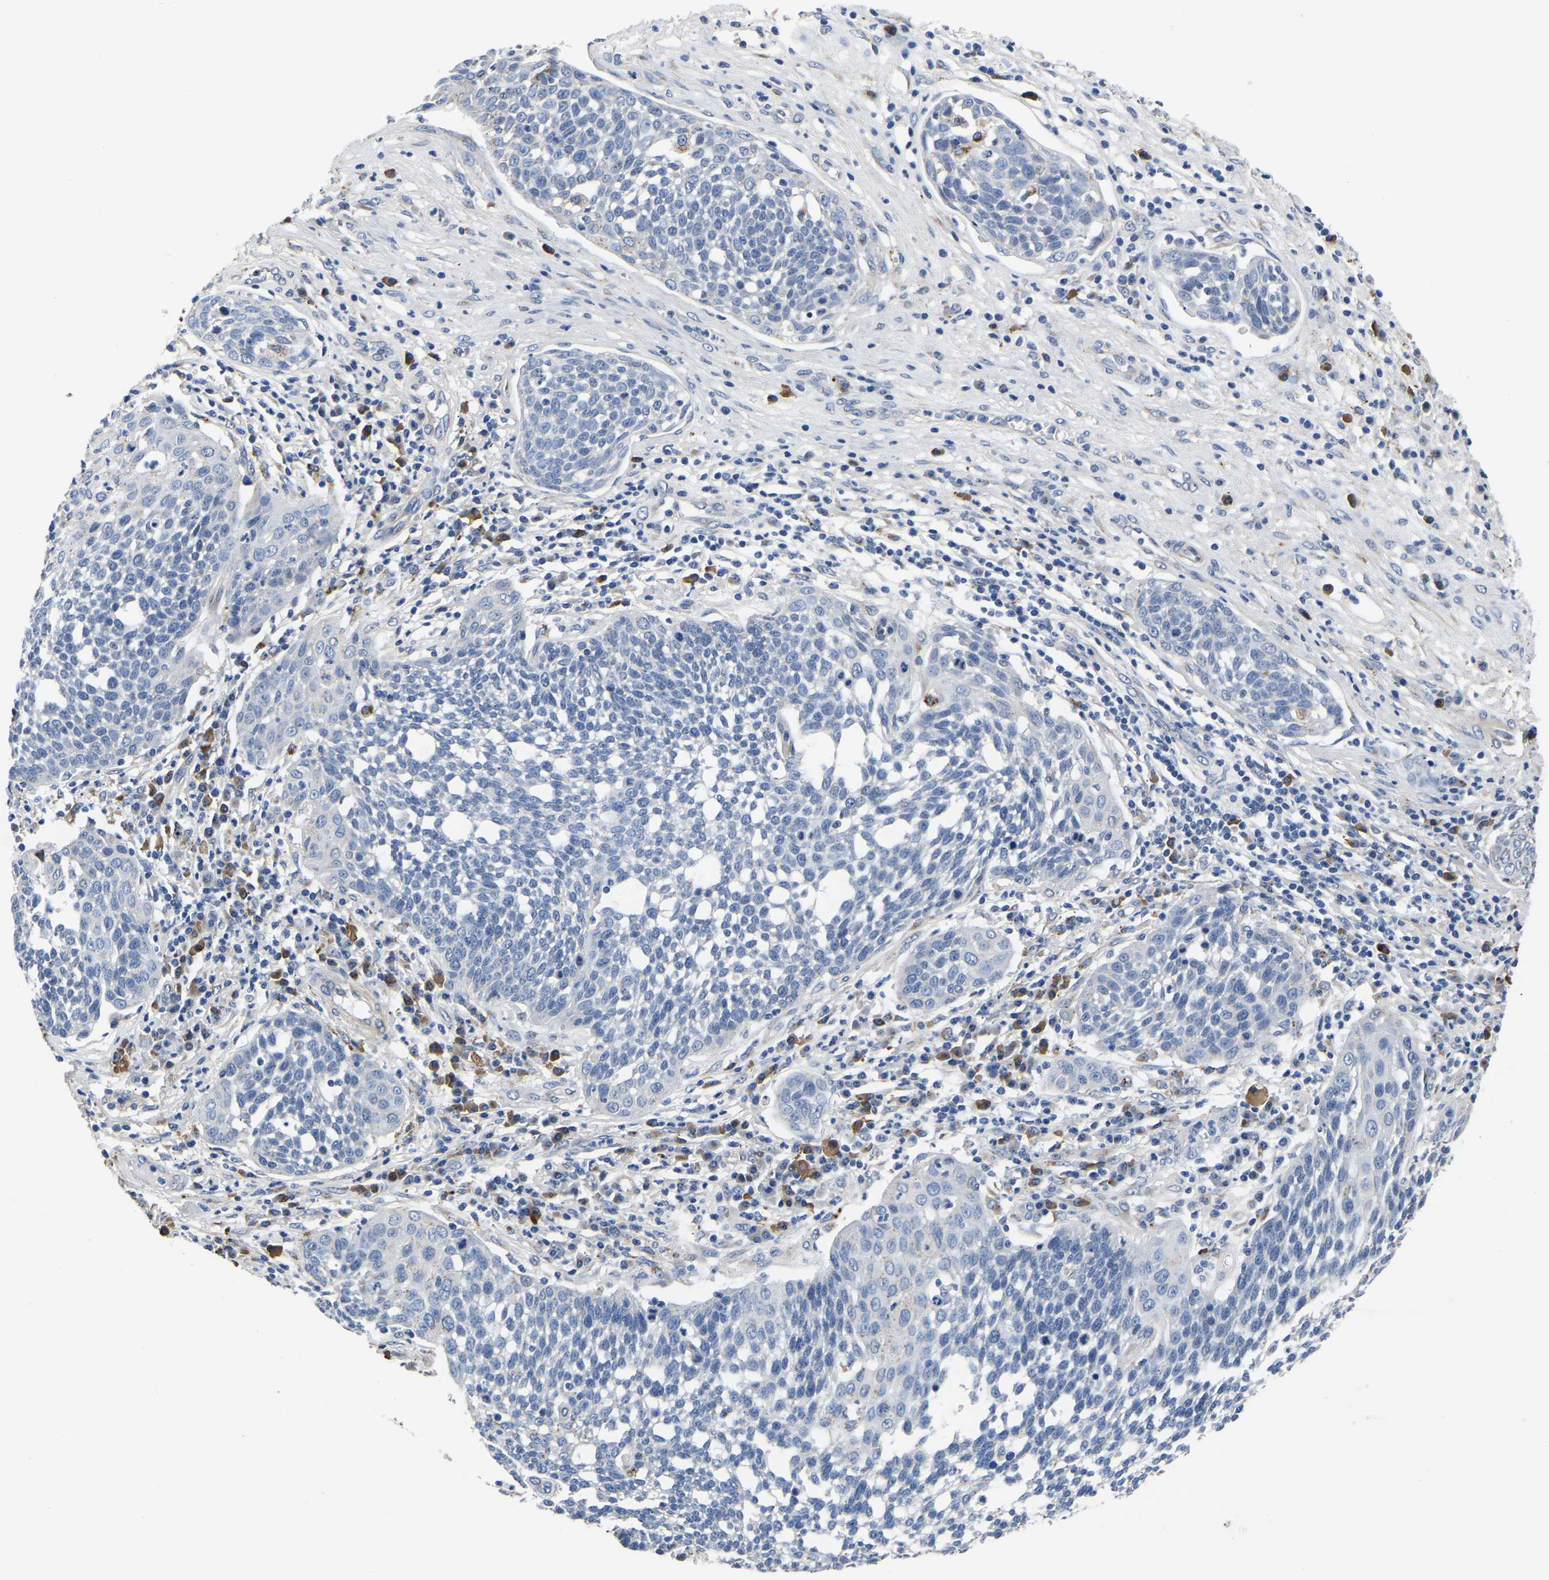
{"staining": {"intensity": "negative", "quantity": "none", "location": "none"}, "tissue": "cervical cancer", "cell_type": "Tumor cells", "image_type": "cancer", "snomed": [{"axis": "morphology", "description": "Squamous cell carcinoma, NOS"}, {"axis": "topography", "description": "Cervix"}], "caption": "Protein analysis of squamous cell carcinoma (cervical) shows no significant expression in tumor cells. Brightfield microscopy of immunohistochemistry (IHC) stained with DAB (3,3'-diaminobenzidine) (brown) and hematoxylin (blue), captured at high magnification.", "gene": "PDLIM7", "patient": {"sex": "female", "age": 34}}